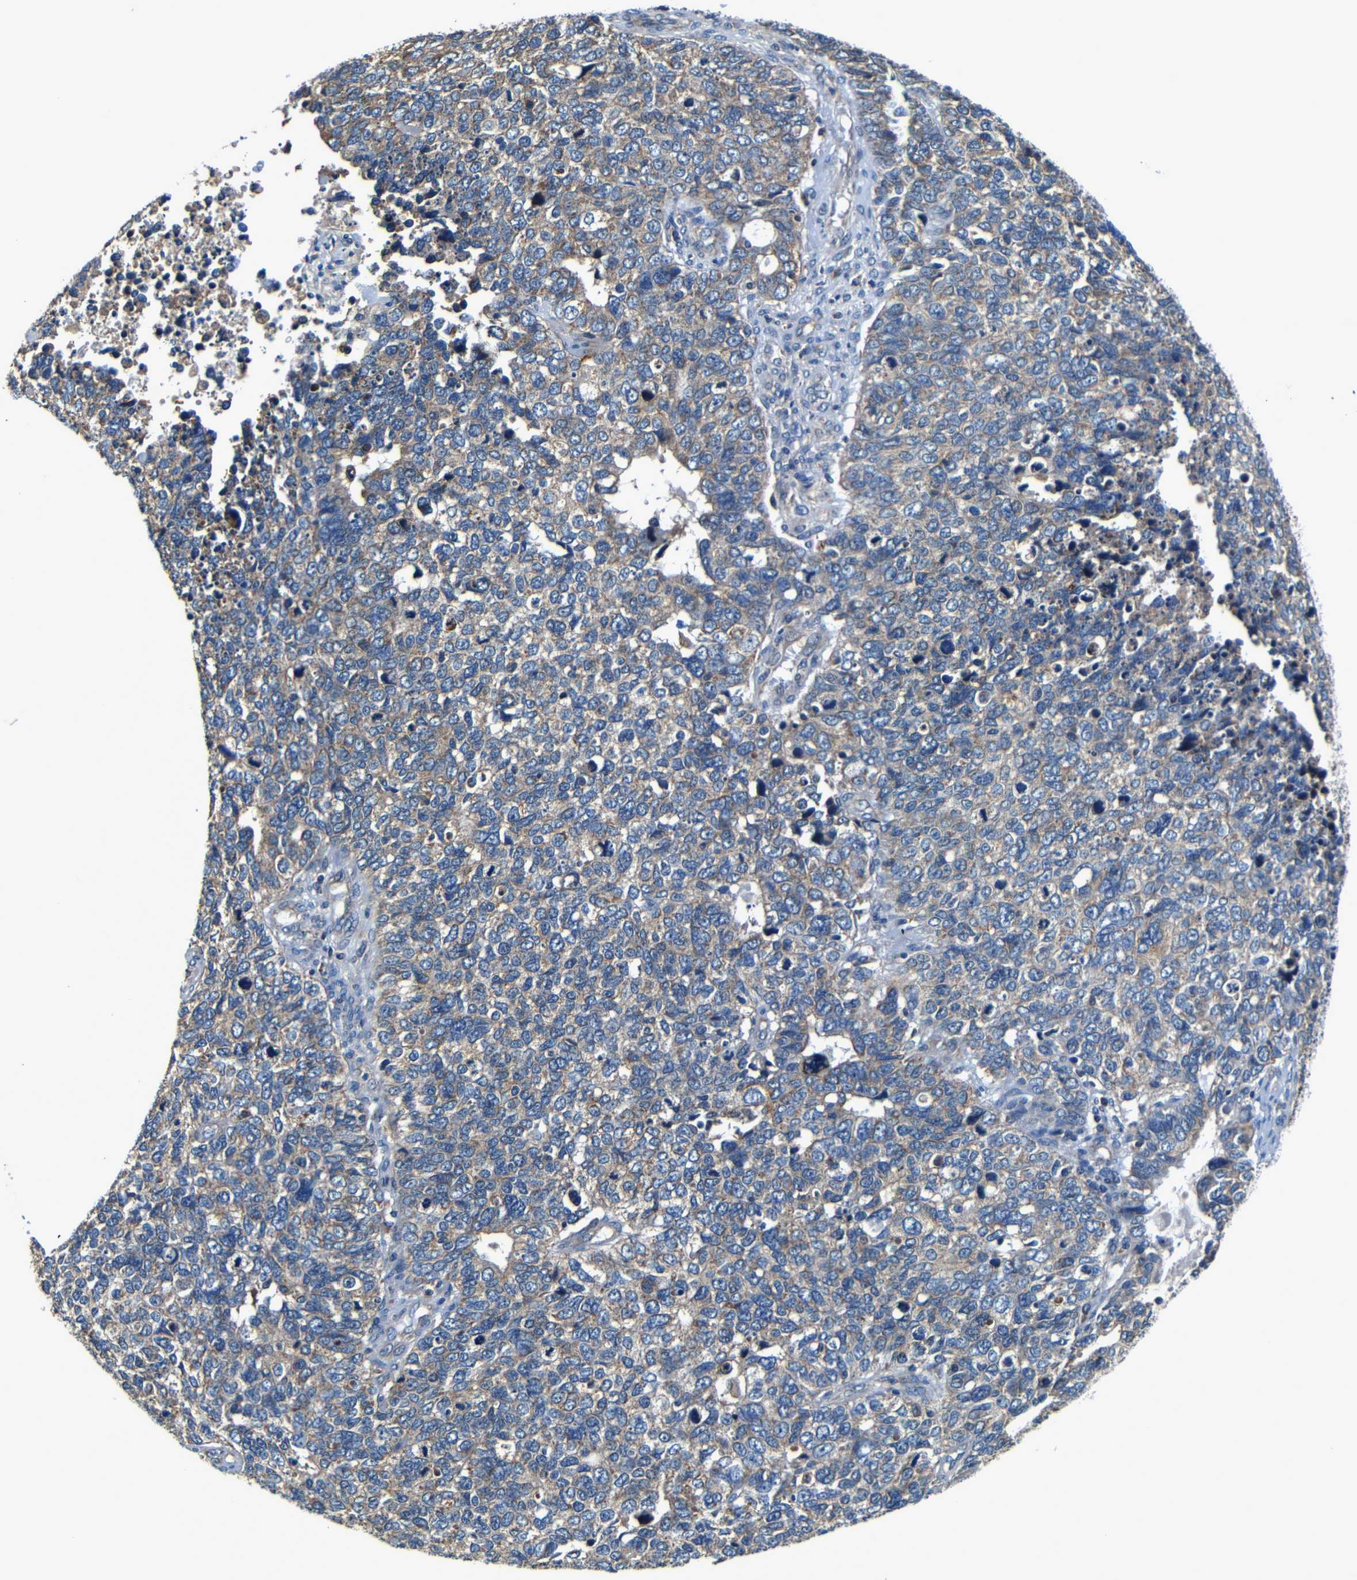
{"staining": {"intensity": "weak", "quantity": ">75%", "location": "cytoplasmic/membranous"}, "tissue": "cervical cancer", "cell_type": "Tumor cells", "image_type": "cancer", "snomed": [{"axis": "morphology", "description": "Squamous cell carcinoma, NOS"}, {"axis": "topography", "description": "Cervix"}], "caption": "Immunohistochemical staining of human cervical cancer displays weak cytoplasmic/membranous protein expression in approximately >75% of tumor cells. Immunohistochemistry stains the protein of interest in brown and the nuclei are stained blue.", "gene": "MTX1", "patient": {"sex": "female", "age": 63}}